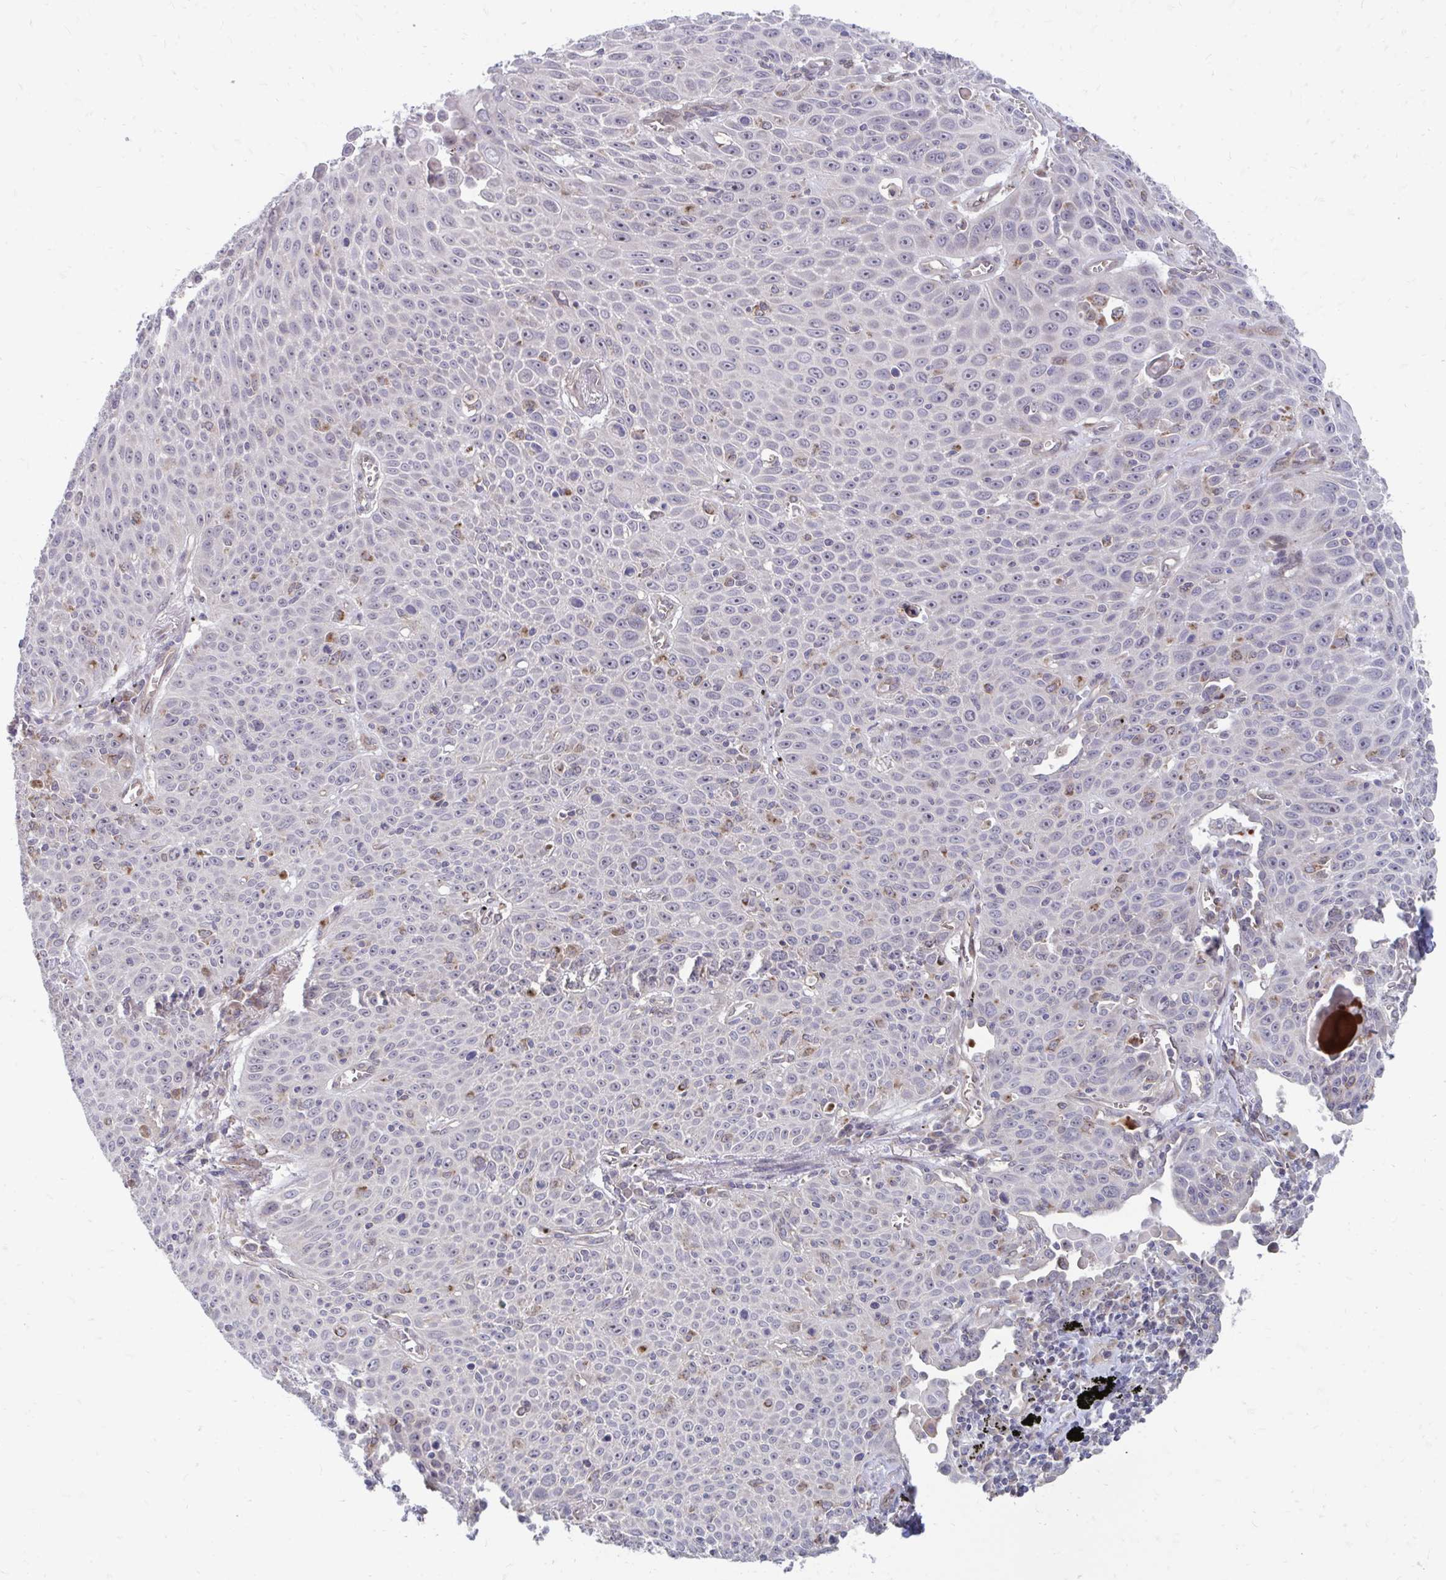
{"staining": {"intensity": "negative", "quantity": "none", "location": "none"}, "tissue": "lung cancer", "cell_type": "Tumor cells", "image_type": "cancer", "snomed": [{"axis": "morphology", "description": "Squamous cell carcinoma, NOS"}, {"axis": "morphology", "description": "Squamous cell carcinoma, metastatic, NOS"}, {"axis": "topography", "description": "Lymph node"}, {"axis": "topography", "description": "Lung"}], "caption": "IHC photomicrograph of human lung cancer (metastatic squamous cell carcinoma) stained for a protein (brown), which demonstrates no staining in tumor cells. (DAB (3,3'-diaminobenzidine) IHC, high magnification).", "gene": "ITPR2", "patient": {"sex": "female", "age": 62}}